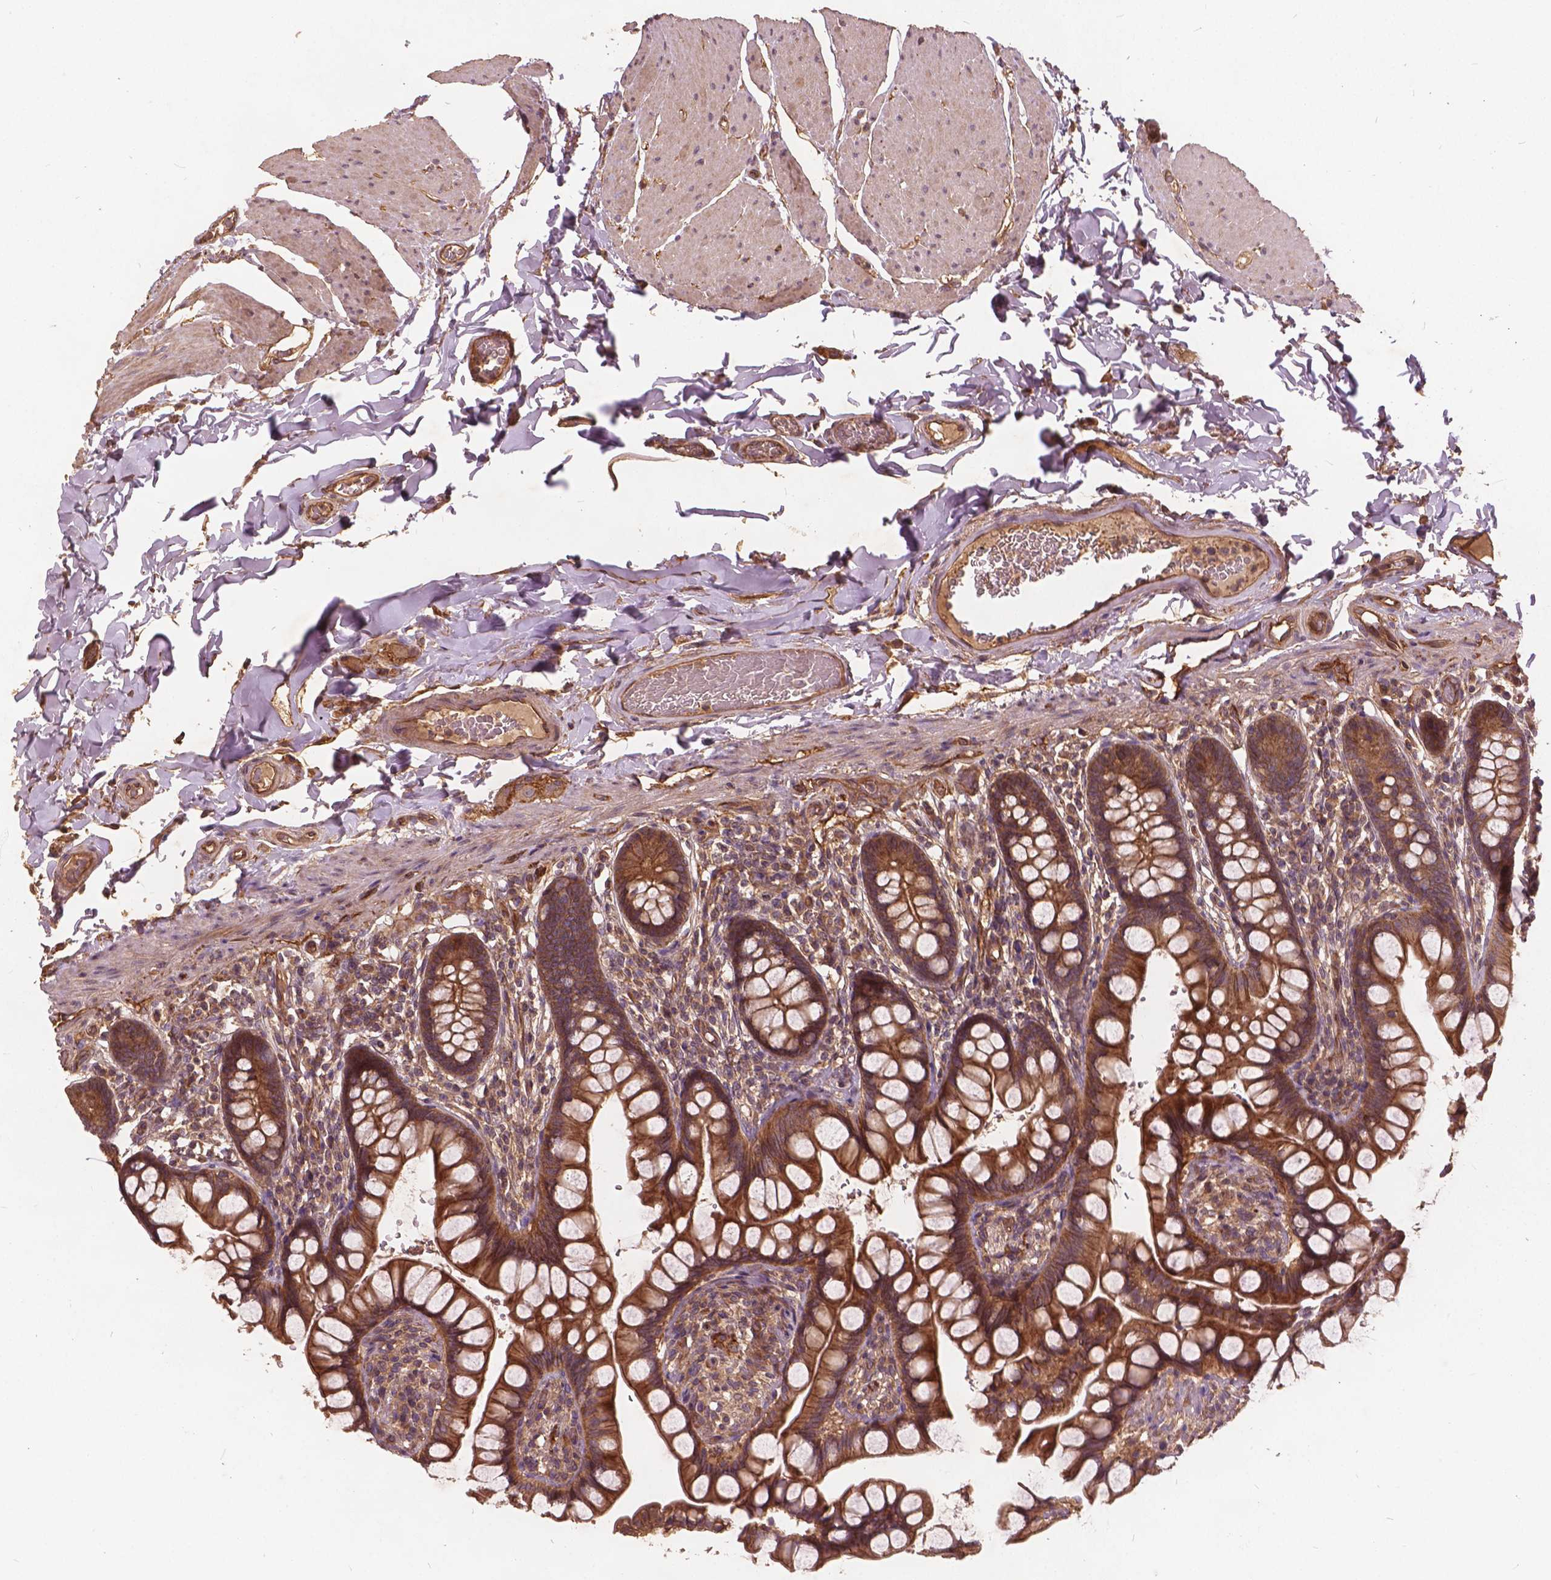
{"staining": {"intensity": "moderate", "quantity": ">75%", "location": "cytoplasmic/membranous"}, "tissue": "small intestine", "cell_type": "Glandular cells", "image_type": "normal", "snomed": [{"axis": "morphology", "description": "Normal tissue, NOS"}, {"axis": "topography", "description": "Small intestine"}], "caption": "Small intestine stained with DAB (3,3'-diaminobenzidine) immunohistochemistry (IHC) shows medium levels of moderate cytoplasmic/membranous positivity in approximately >75% of glandular cells.", "gene": "UBXN2A", "patient": {"sex": "male", "age": 70}}